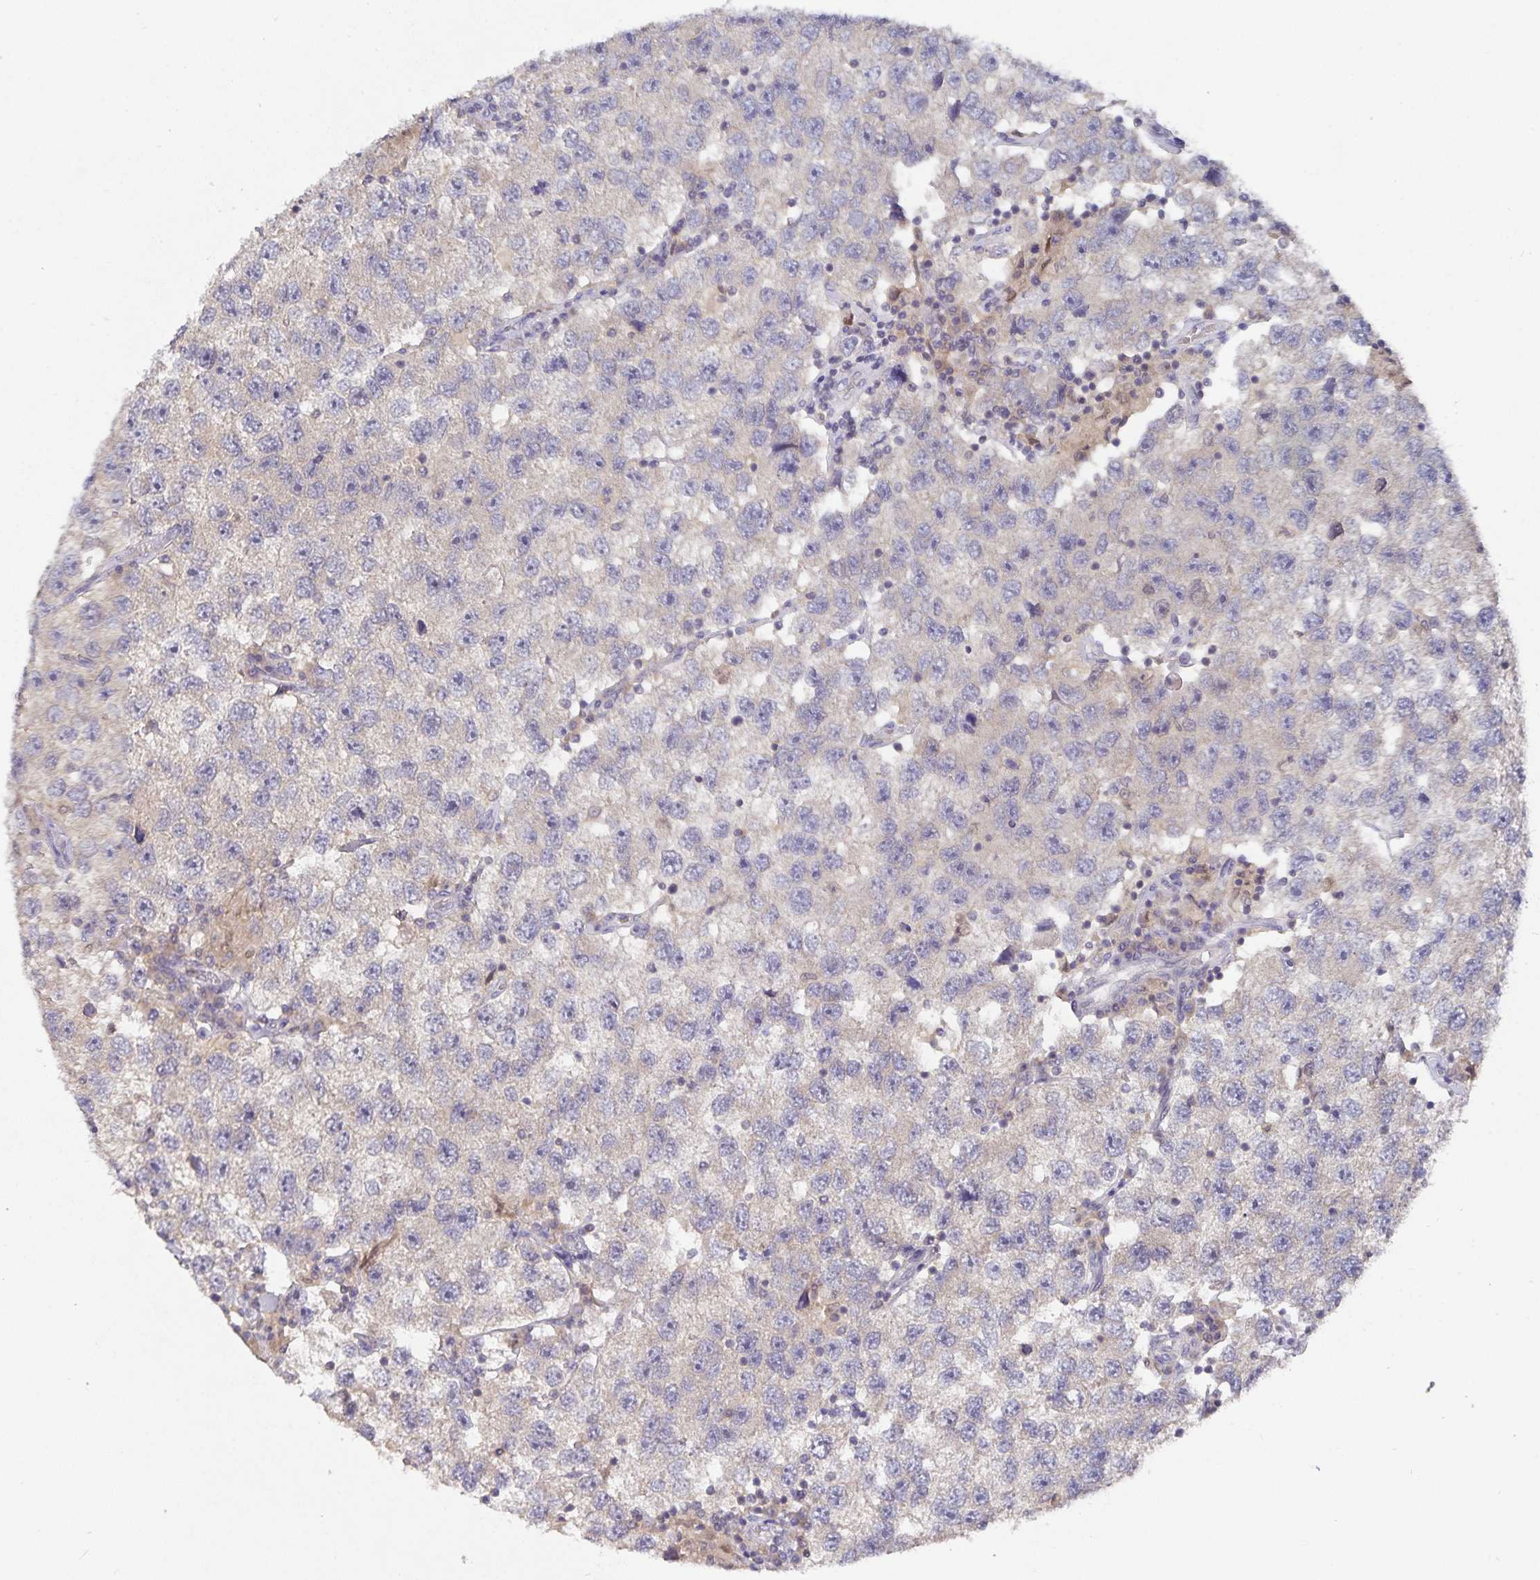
{"staining": {"intensity": "weak", "quantity": "<25%", "location": "cytoplasmic/membranous"}, "tissue": "testis cancer", "cell_type": "Tumor cells", "image_type": "cancer", "snomed": [{"axis": "morphology", "description": "Seminoma, NOS"}, {"axis": "topography", "description": "Testis"}], "caption": "Human testis cancer stained for a protein using IHC exhibits no staining in tumor cells.", "gene": "HEPN1", "patient": {"sex": "male", "age": 26}}